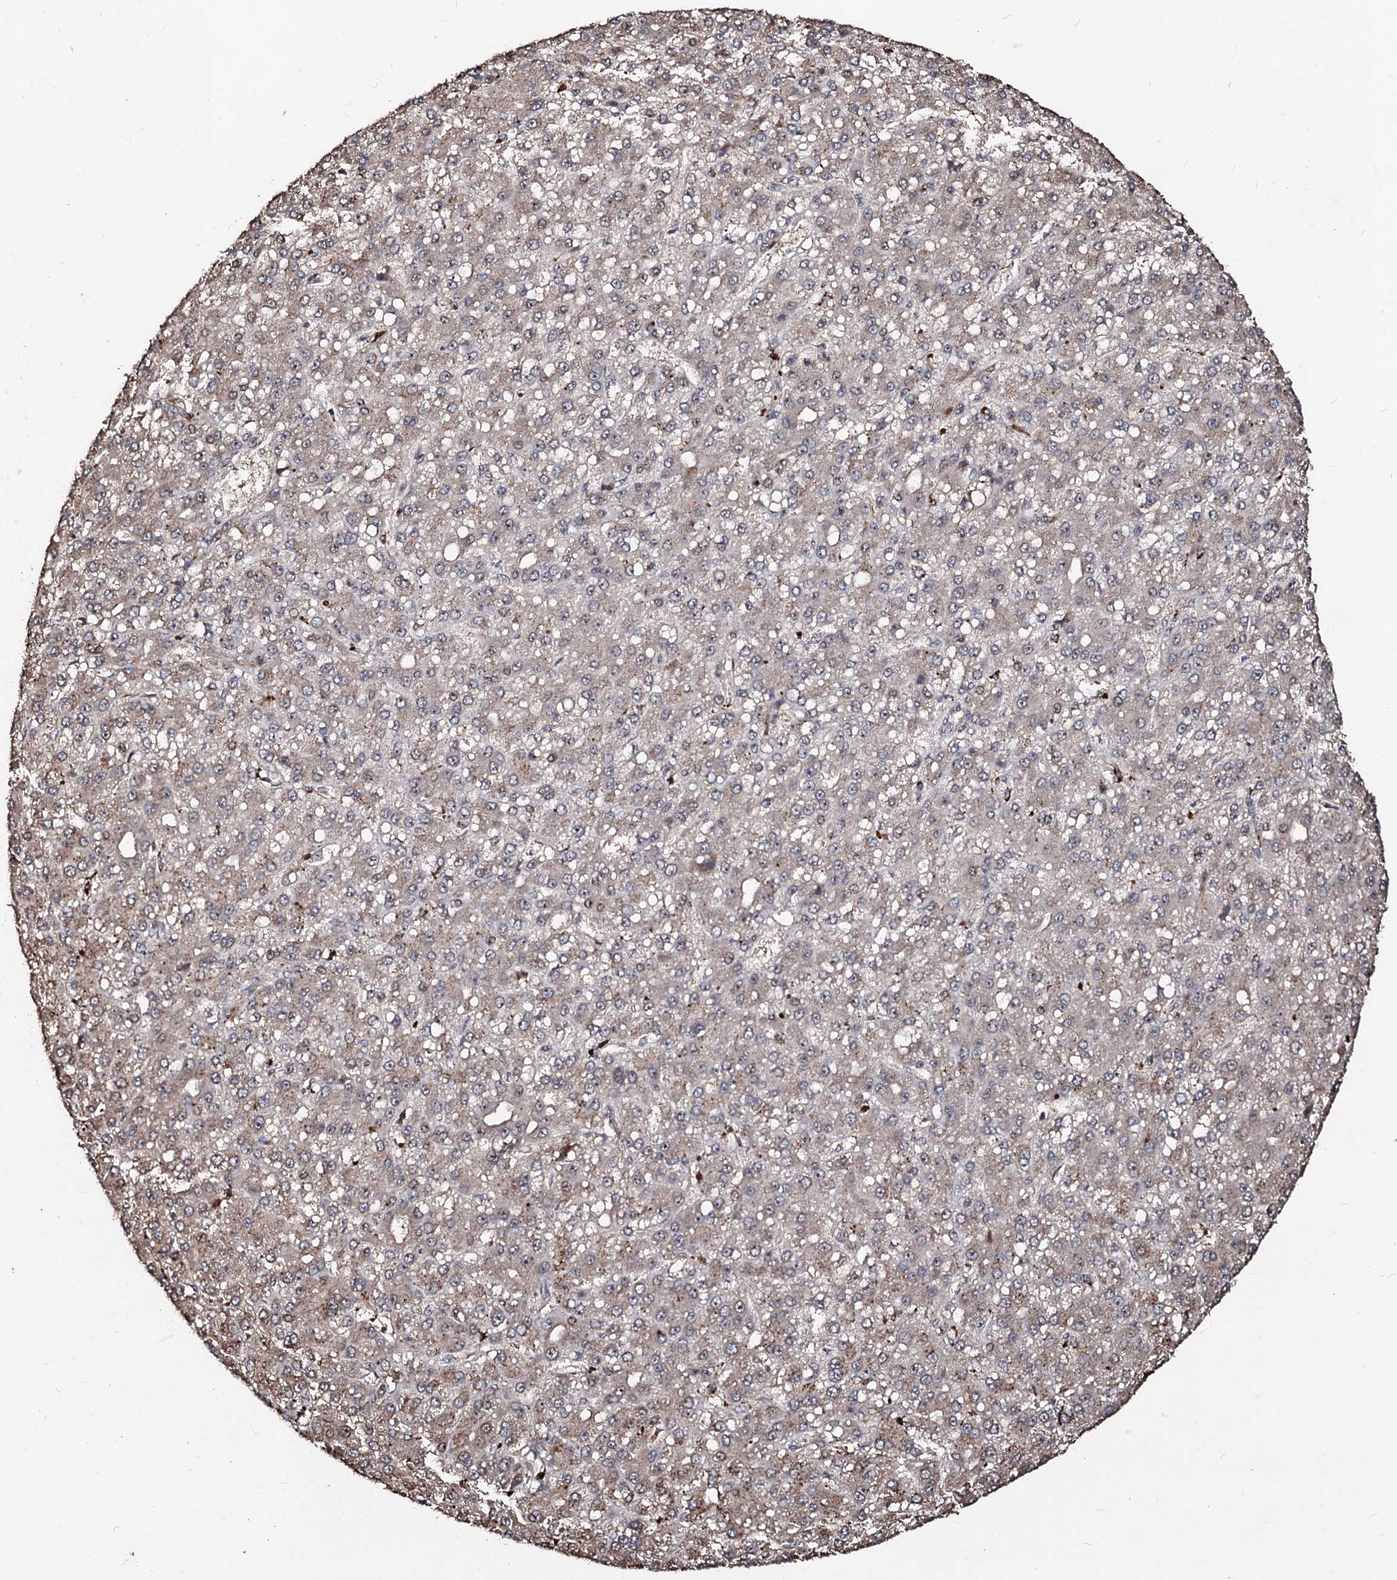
{"staining": {"intensity": "weak", "quantity": "25%-75%", "location": "cytoplasmic/membranous,nuclear"}, "tissue": "liver cancer", "cell_type": "Tumor cells", "image_type": "cancer", "snomed": [{"axis": "morphology", "description": "Carcinoma, Hepatocellular, NOS"}, {"axis": "topography", "description": "Liver"}], "caption": "Approximately 25%-75% of tumor cells in hepatocellular carcinoma (liver) demonstrate weak cytoplasmic/membranous and nuclear protein positivity as visualized by brown immunohistochemical staining.", "gene": "SUPT7L", "patient": {"sex": "male", "age": 67}}